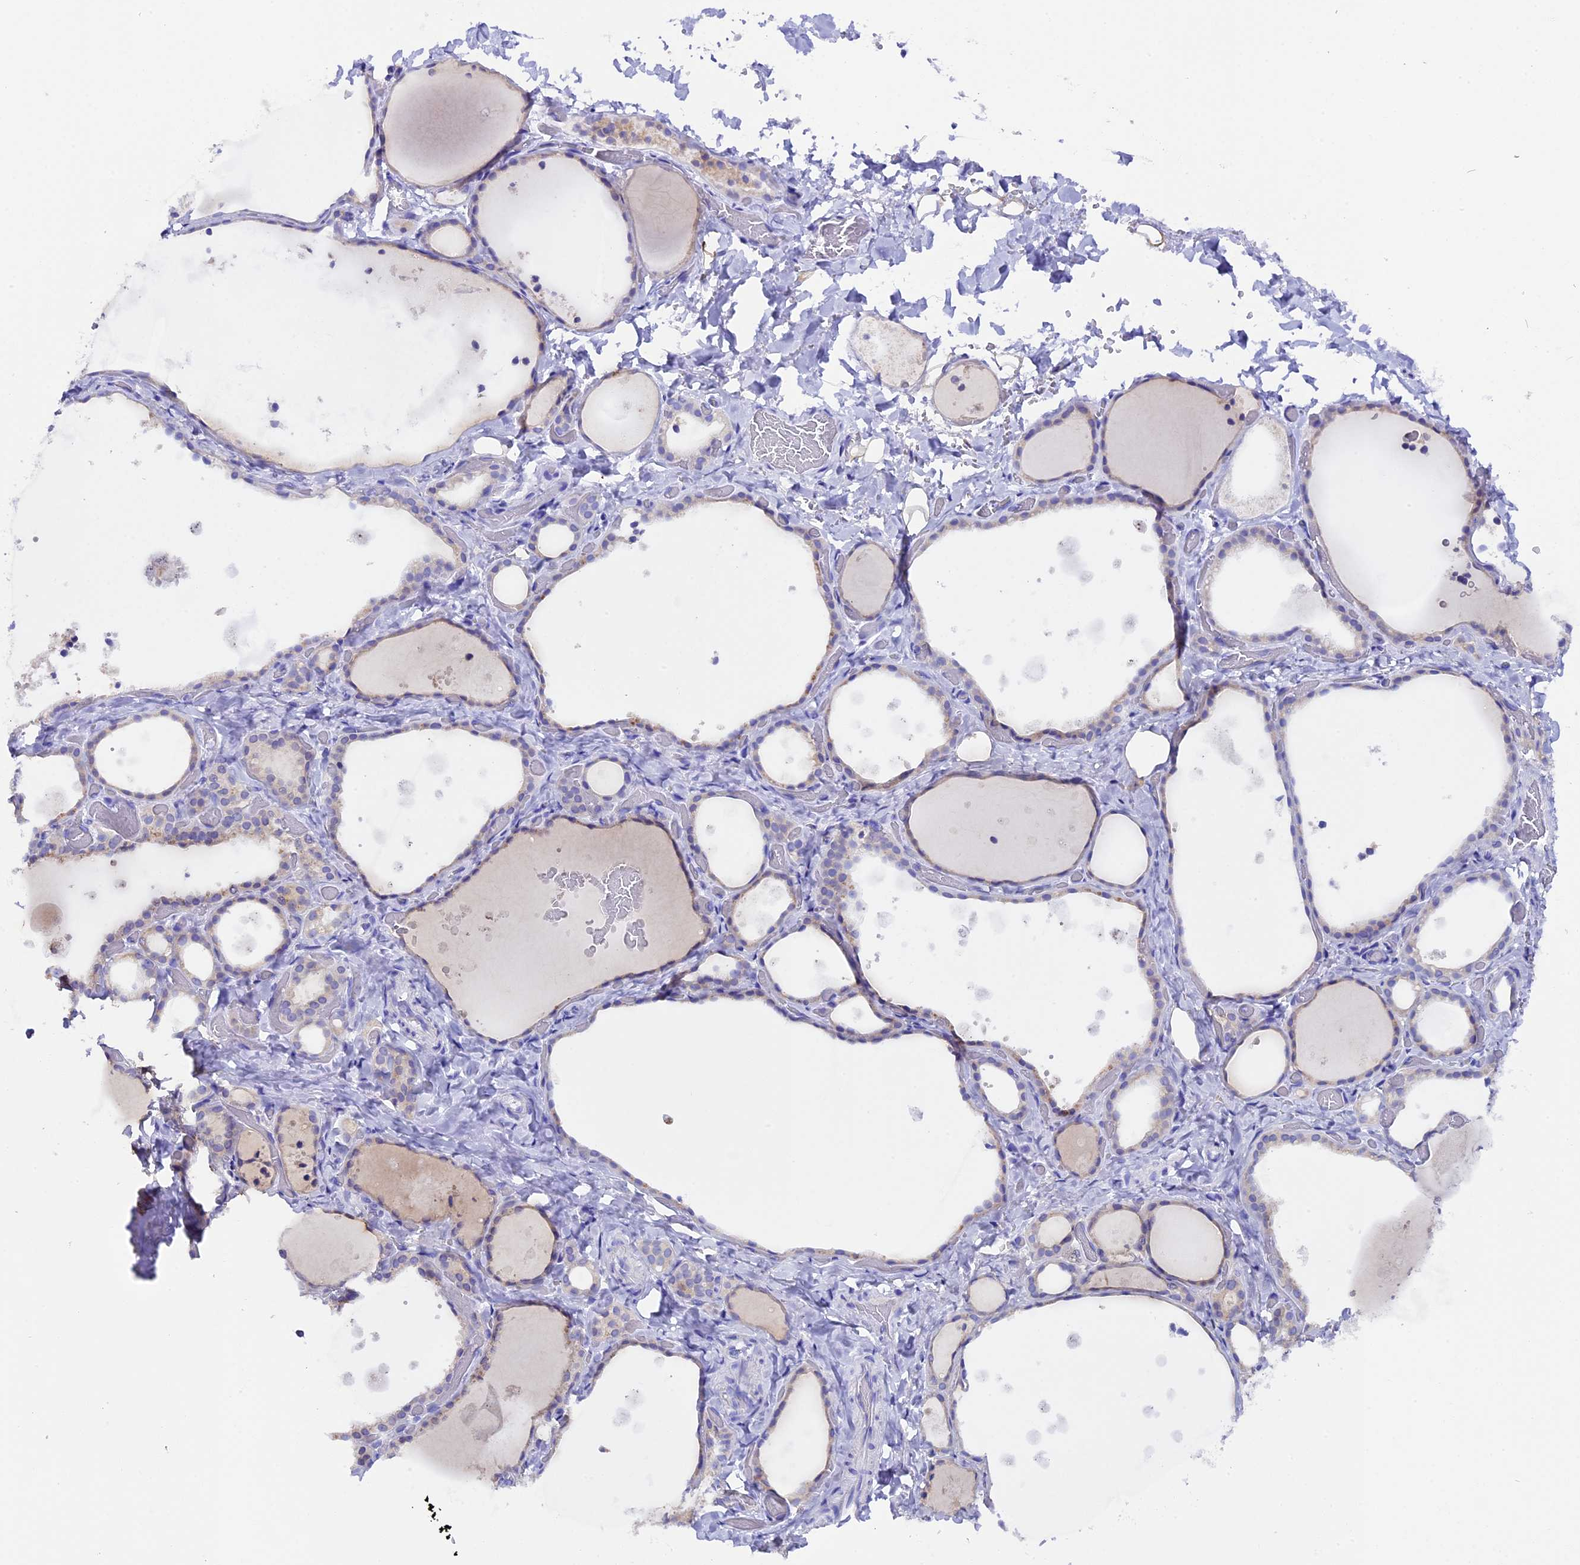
{"staining": {"intensity": "weak", "quantity": "<25%", "location": "cytoplasmic/membranous"}, "tissue": "thyroid gland", "cell_type": "Glandular cells", "image_type": "normal", "snomed": [{"axis": "morphology", "description": "Normal tissue, NOS"}, {"axis": "topography", "description": "Thyroid gland"}], "caption": "This is an IHC photomicrograph of unremarkable human thyroid gland. There is no expression in glandular cells.", "gene": "FKBP11", "patient": {"sex": "female", "age": 44}}